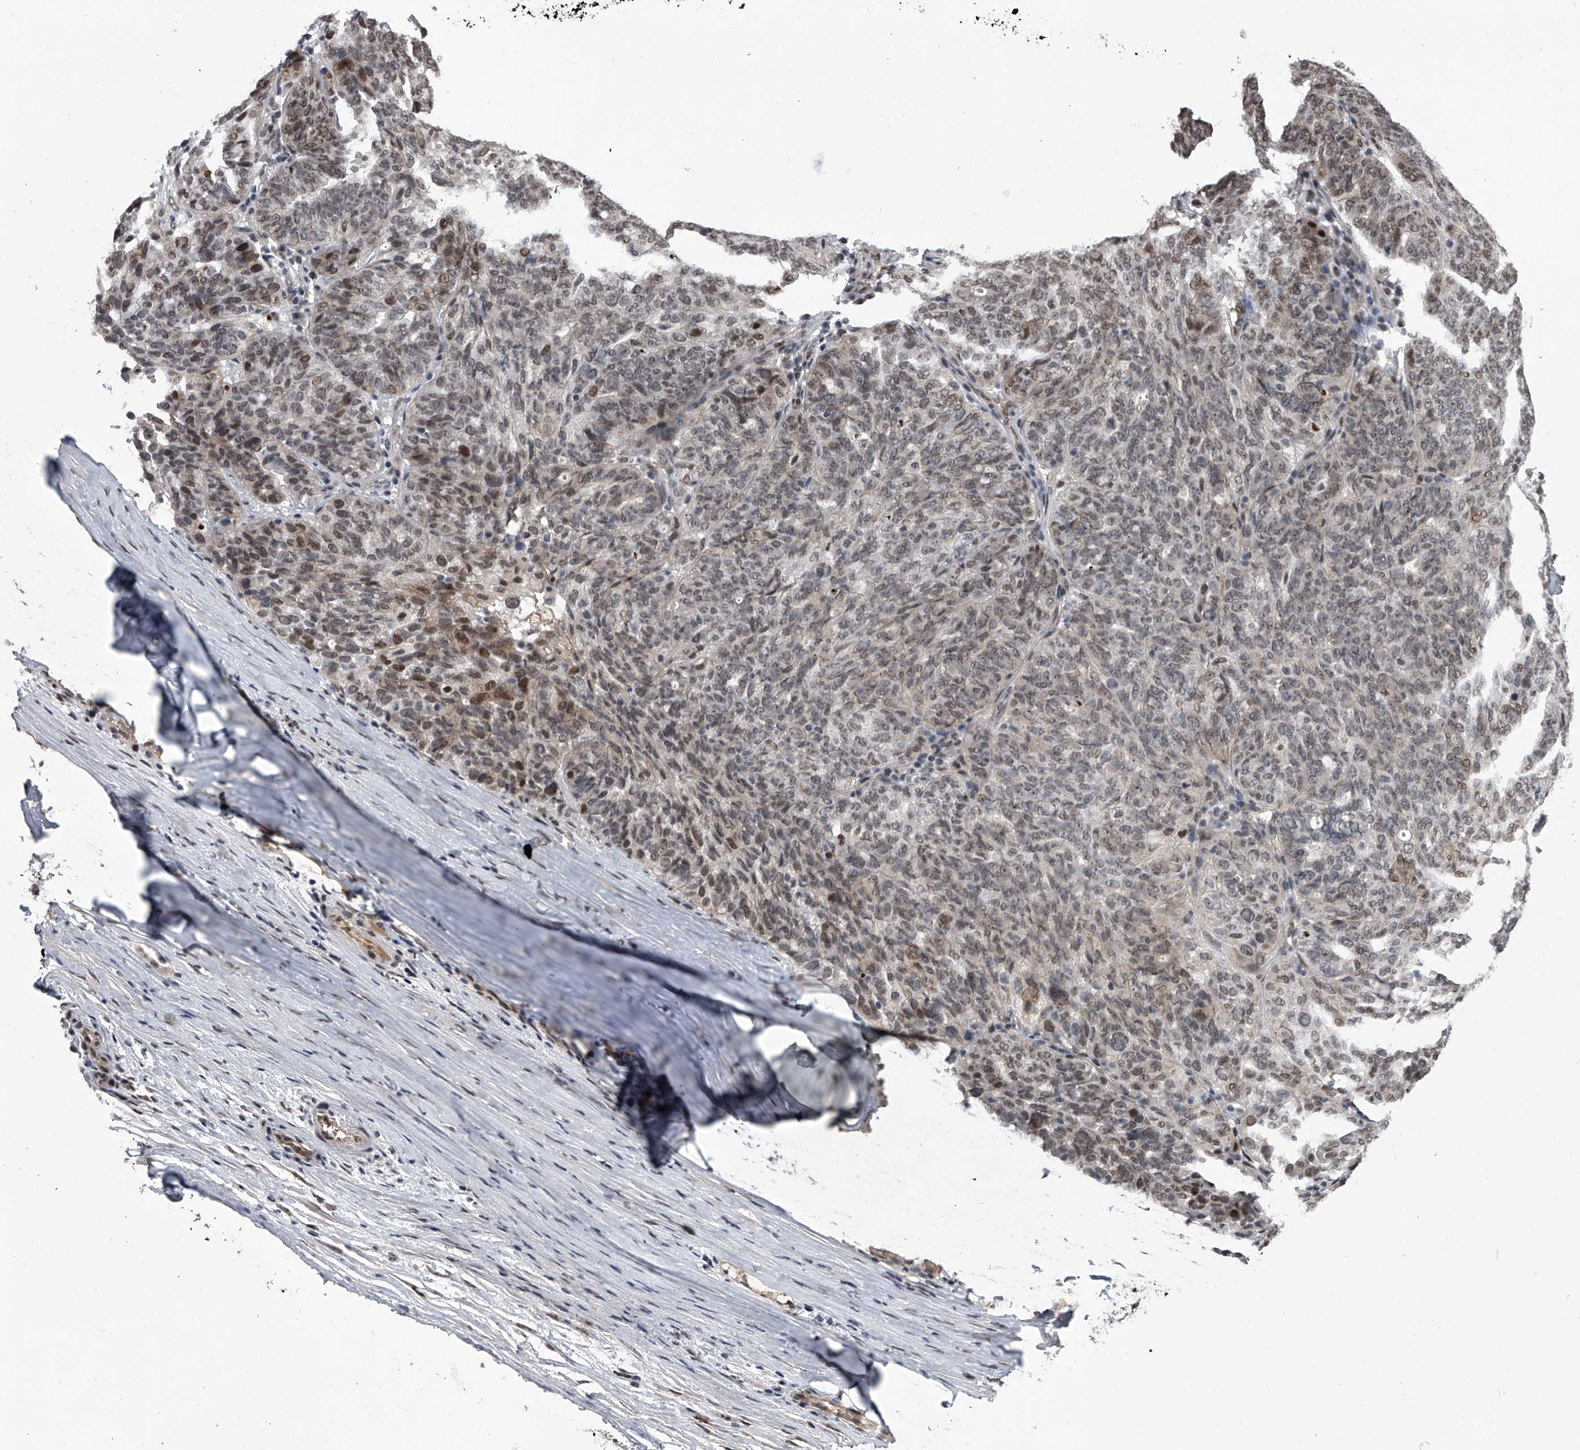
{"staining": {"intensity": "moderate", "quantity": "25%-75%", "location": "nuclear"}, "tissue": "ovarian cancer", "cell_type": "Tumor cells", "image_type": "cancer", "snomed": [{"axis": "morphology", "description": "Cystadenocarcinoma, serous, NOS"}, {"axis": "topography", "description": "Ovary"}], "caption": "Human ovarian cancer stained for a protein (brown) reveals moderate nuclear positive staining in about 25%-75% of tumor cells.", "gene": "ZNF426", "patient": {"sex": "female", "age": 59}}